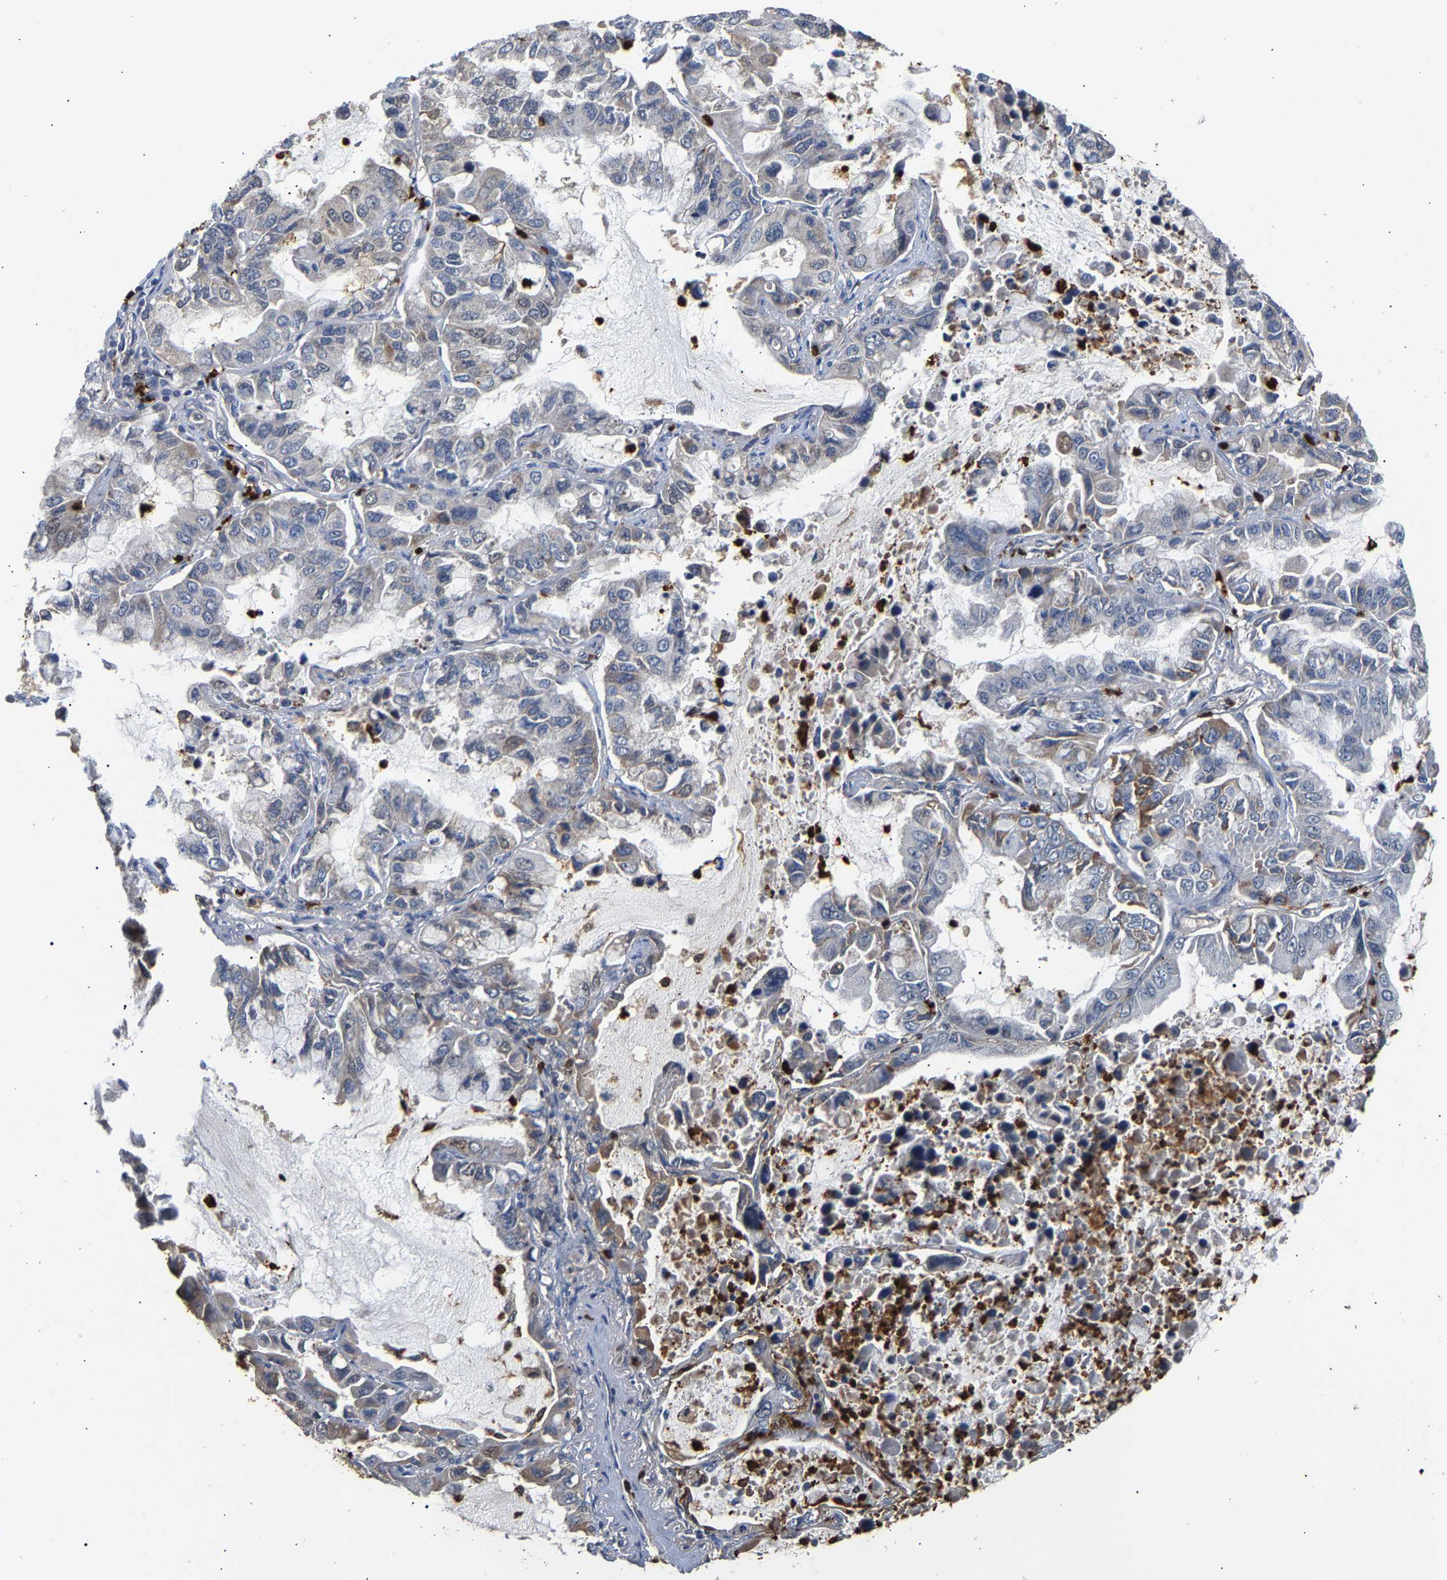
{"staining": {"intensity": "moderate", "quantity": "<25%", "location": "cytoplasmic/membranous,nuclear"}, "tissue": "lung cancer", "cell_type": "Tumor cells", "image_type": "cancer", "snomed": [{"axis": "morphology", "description": "Adenocarcinoma, NOS"}, {"axis": "topography", "description": "Lung"}], "caption": "Lung cancer was stained to show a protein in brown. There is low levels of moderate cytoplasmic/membranous and nuclear expression in approximately <25% of tumor cells. The protein is shown in brown color, while the nuclei are stained blue.", "gene": "TDRD7", "patient": {"sex": "male", "age": 64}}